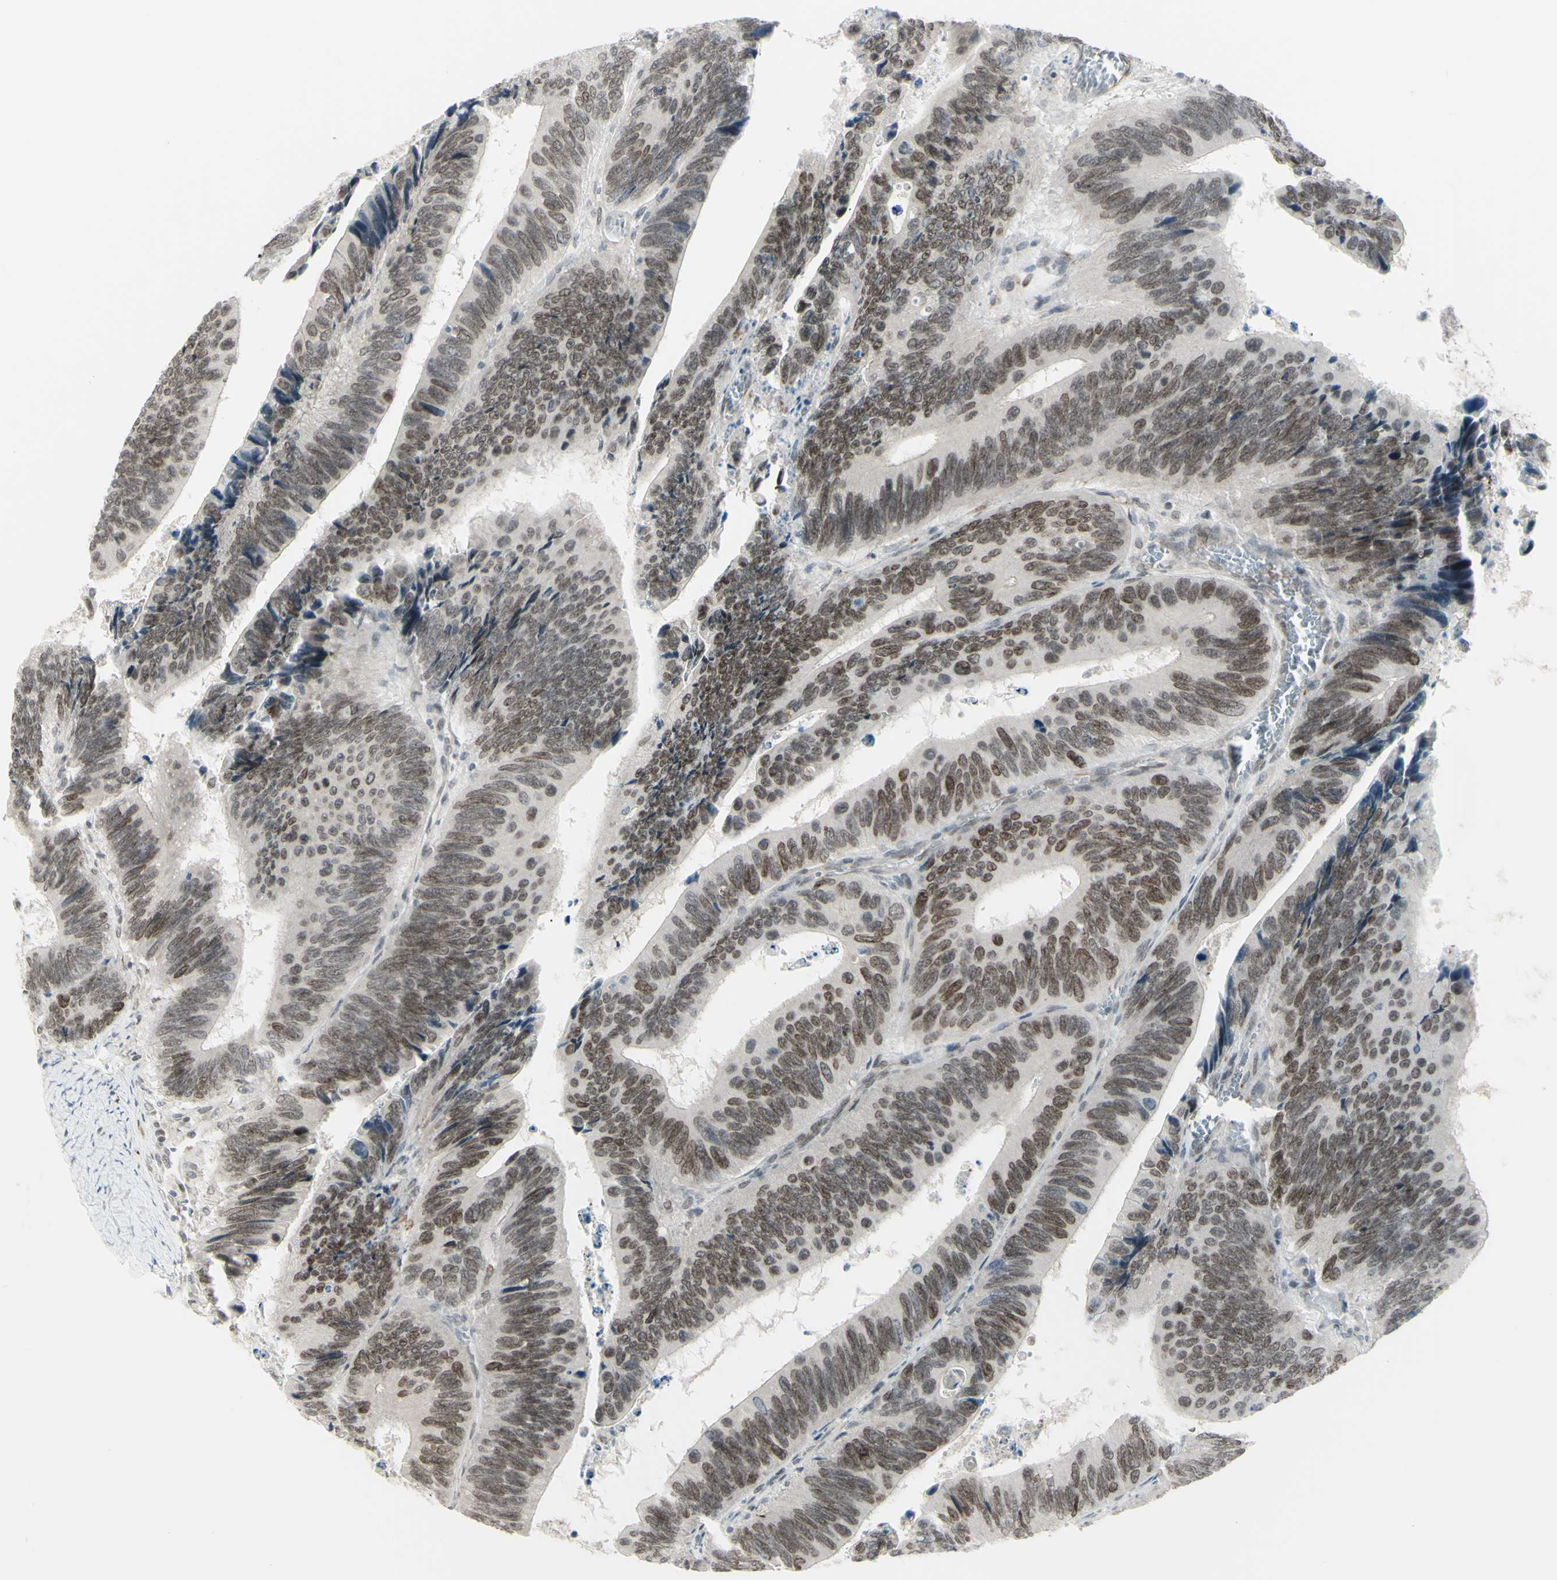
{"staining": {"intensity": "moderate", "quantity": "25%-75%", "location": "nuclear"}, "tissue": "colorectal cancer", "cell_type": "Tumor cells", "image_type": "cancer", "snomed": [{"axis": "morphology", "description": "Adenocarcinoma, NOS"}, {"axis": "topography", "description": "Colon"}], "caption": "Tumor cells reveal medium levels of moderate nuclear staining in about 25%-75% of cells in human colorectal cancer (adenocarcinoma).", "gene": "FGFR2", "patient": {"sex": "male", "age": 72}}